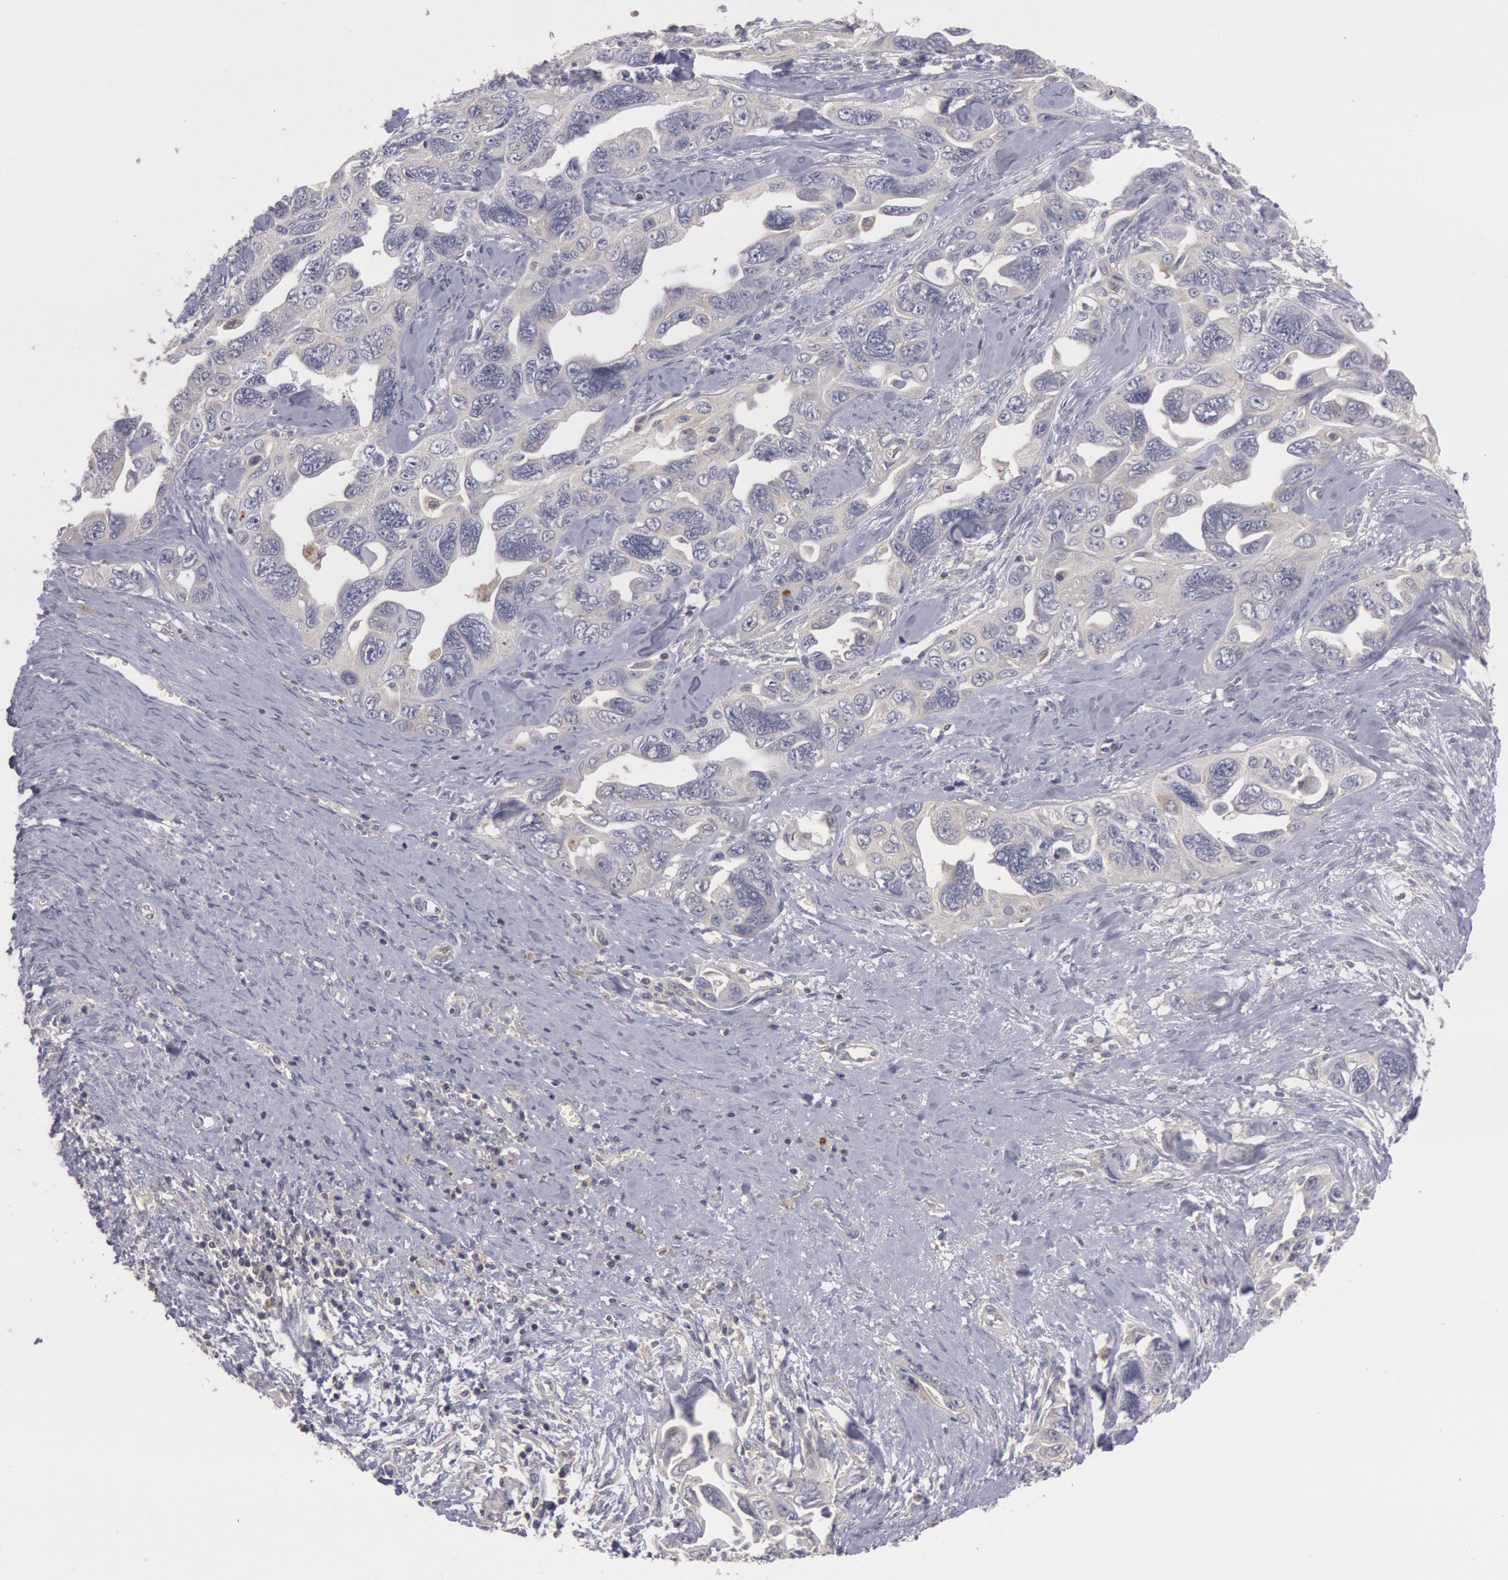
{"staining": {"intensity": "negative", "quantity": "none", "location": "none"}, "tissue": "ovarian cancer", "cell_type": "Tumor cells", "image_type": "cancer", "snomed": [{"axis": "morphology", "description": "Cystadenocarcinoma, serous, NOS"}, {"axis": "topography", "description": "Ovary"}], "caption": "Immunohistochemistry of ovarian serous cystadenocarcinoma reveals no positivity in tumor cells.", "gene": "PIK3R1", "patient": {"sex": "female", "age": 63}}